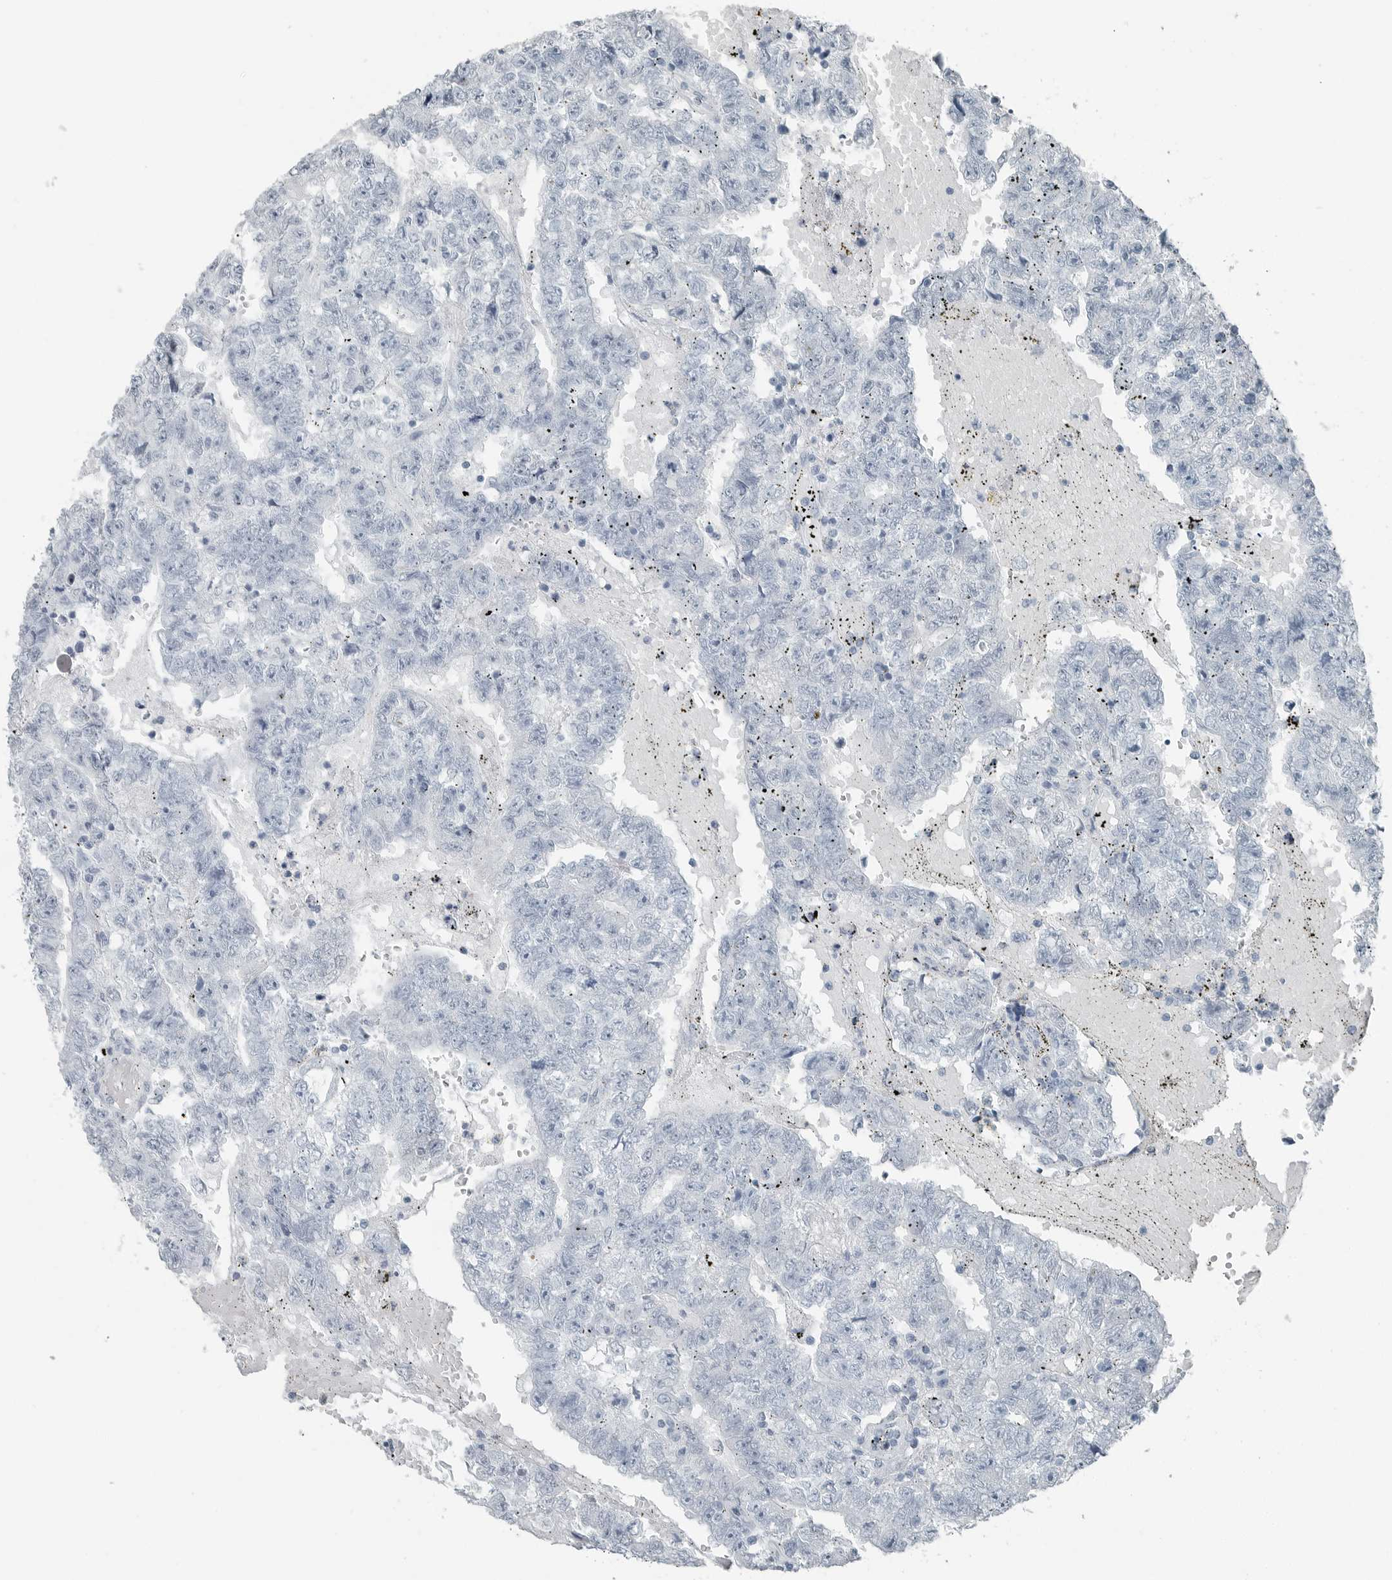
{"staining": {"intensity": "negative", "quantity": "none", "location": "none"}, "tissue": "testis cancer", "cell_type": "Tumor cells", "image_type": "cancer", "snomed": [{"axis": "morphology", "description": "Carcinoma, Embryonal, NOS"}, {"axis": "topography", "description": "Testis"}], "caption": "Immunohistochemistry (IHC) image of testis cancer stained for a protein (brown), which exhibits no expression in tumor cells. Brightfield microscopy of immunohistochemistry stained with DAB (brown) and hematoxylin (blue), captured at high magnification.", "gene": "FABP6", "patient": {"sex": "male", "age": 25}}